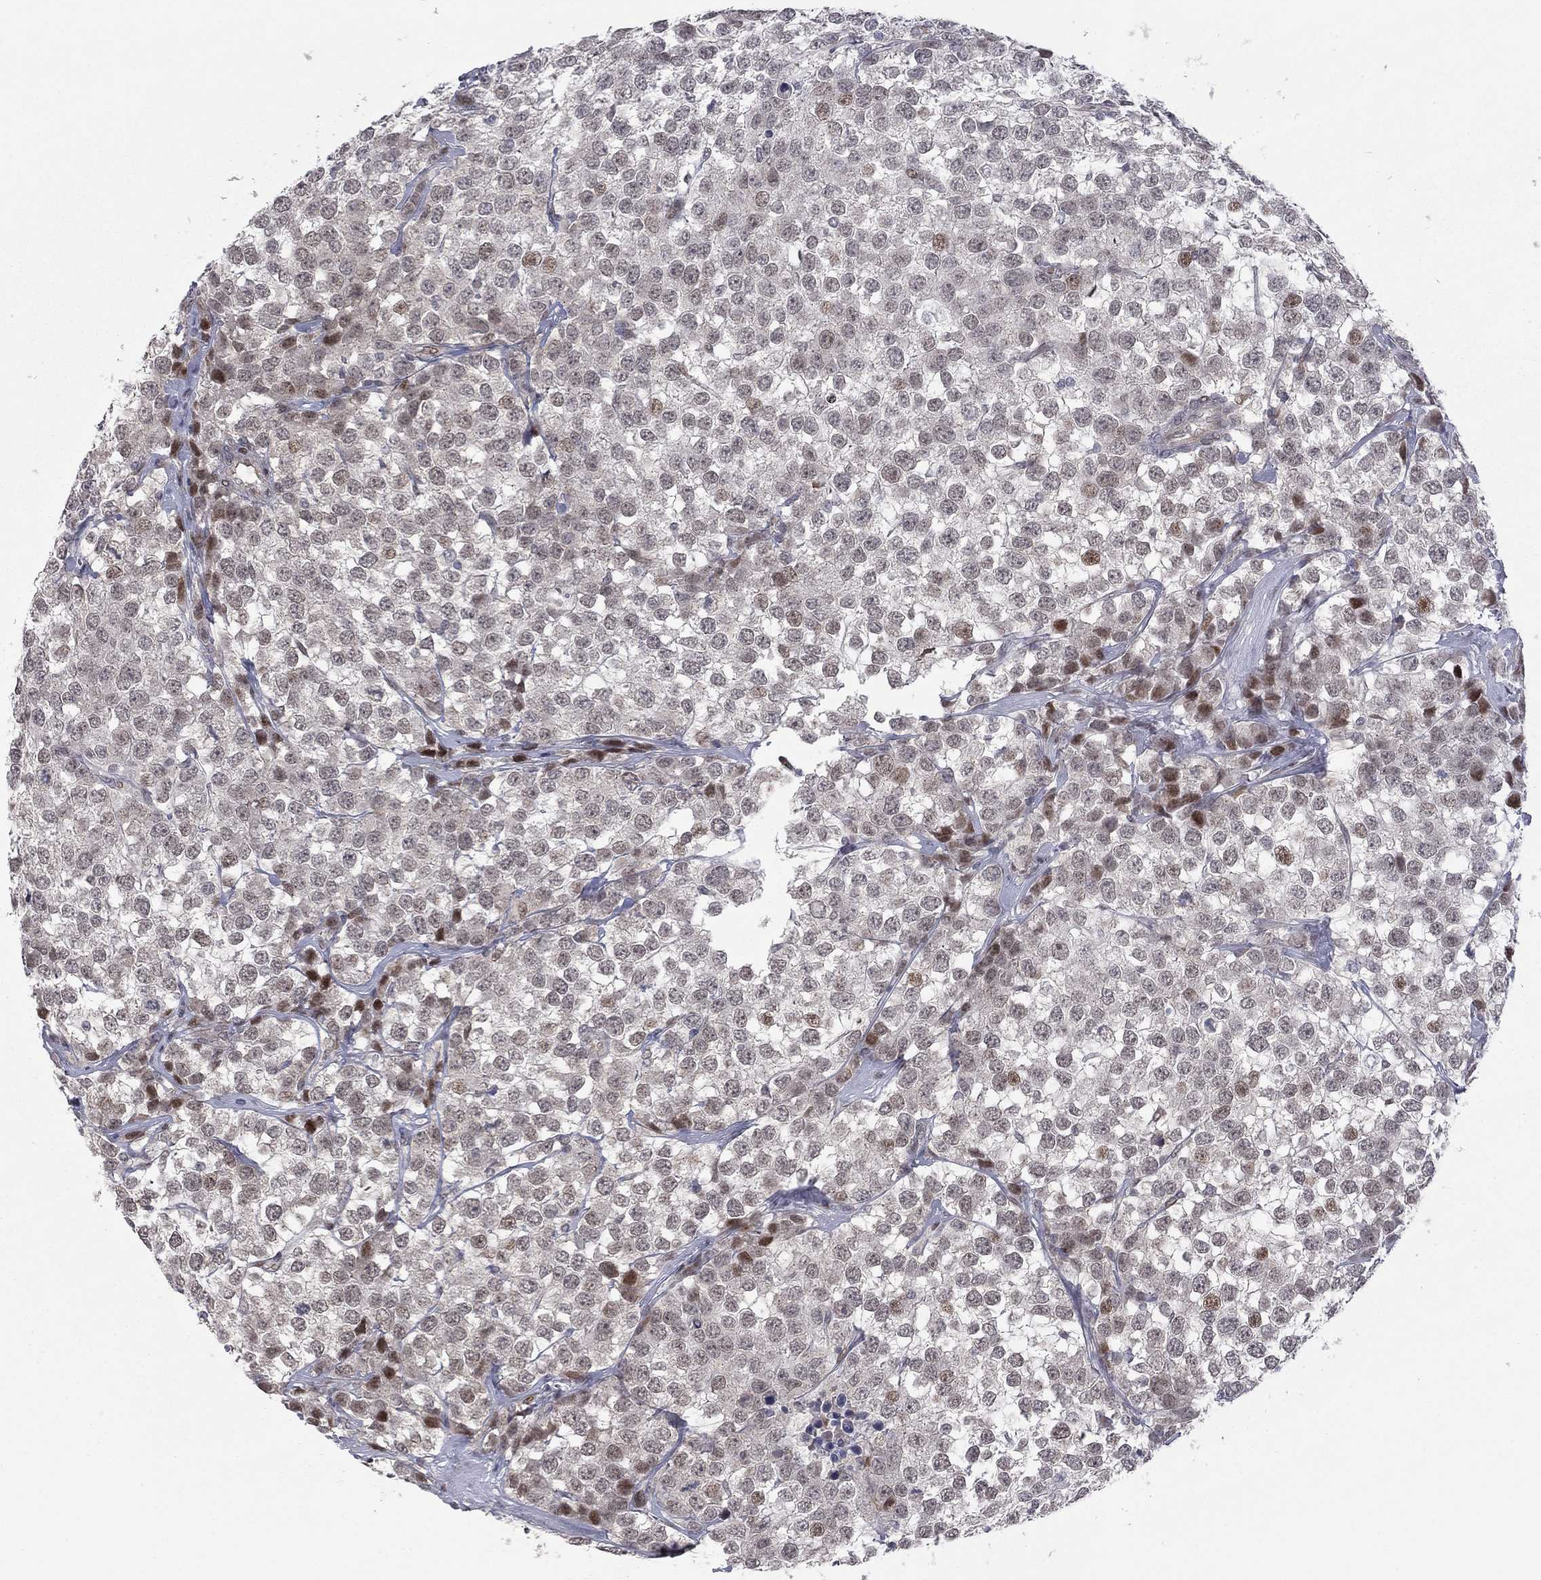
{"staining": {"intensity": "moderate", "quantity": "<25%", "location": "nuclear"}, "tissue": "testis cancer", "cell_type": "Tumor cells", "image_type": "cancer", "snomed": [{"axis": "morphology", "description": "Seminoma, NOS"}, {"axis": "topography", "description": "Testis"}], "caption": "Testis seminoma stained with a brown dye shows moderate nuclear positive staining in about <25% of tumor cells.", "gene": "MC3R", "patient": {"sex": "male", "age": 59}}